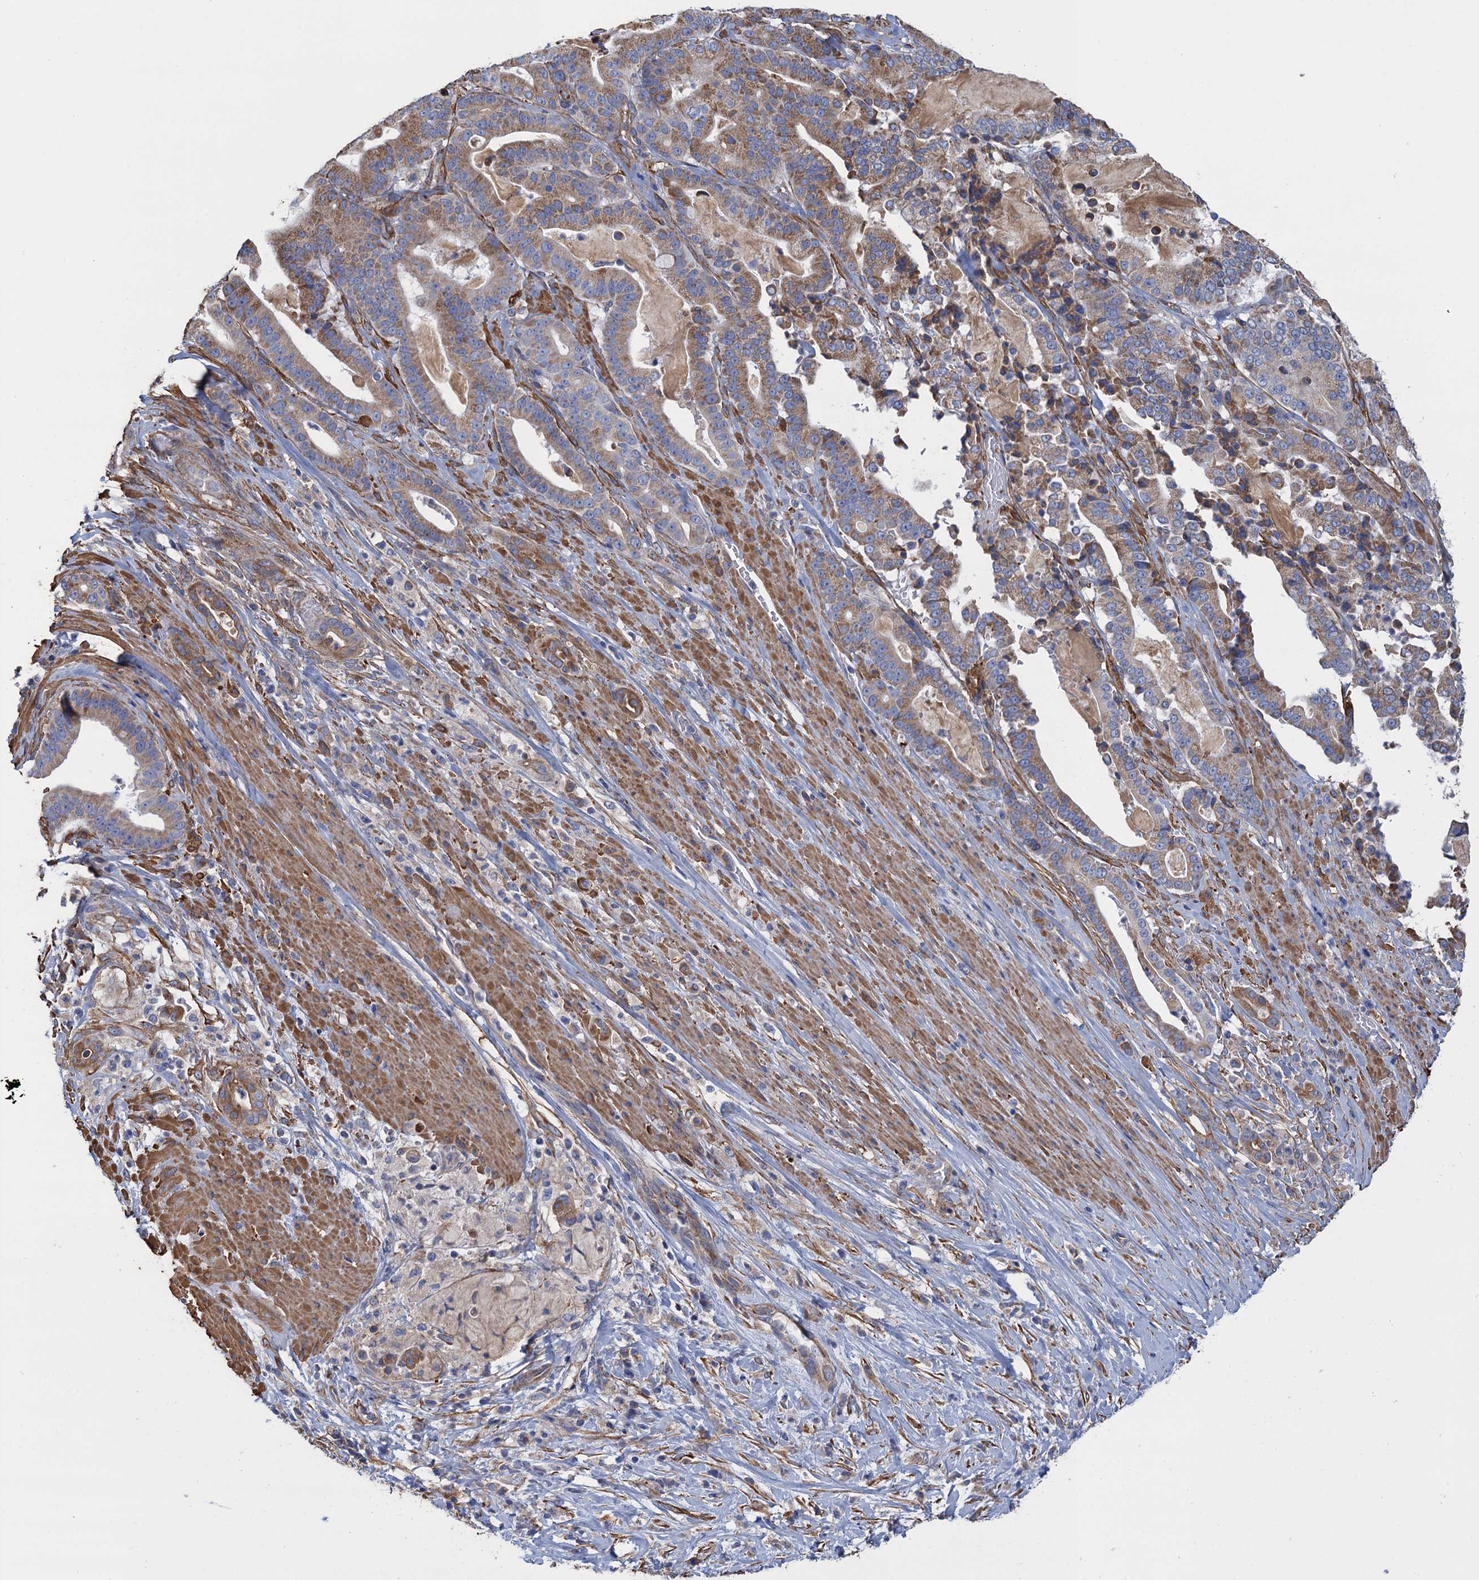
{"staining": {"intensity": "moderate", "quantity": ">75%", "location": "cytoplasmic/membranous"}, "tissue": "pancreatic cancer", "cell_type": "Tumor cells", "image_type": "cancer", "snomed": [{"axis": "morphology", "description": "Adenocarcinoma, NOS"}, {"axis": "topography", "description": "Pancreas"}], "caption": "A photomicrograph showing moderate cytoplasmic/membranous positivity in approximately >75% of tumor cells in pancreatic cancer, as visualized by brown immunohistochemical staining.", "gene": "GCSH", "patient": {"sex": "male", "age": 63}}